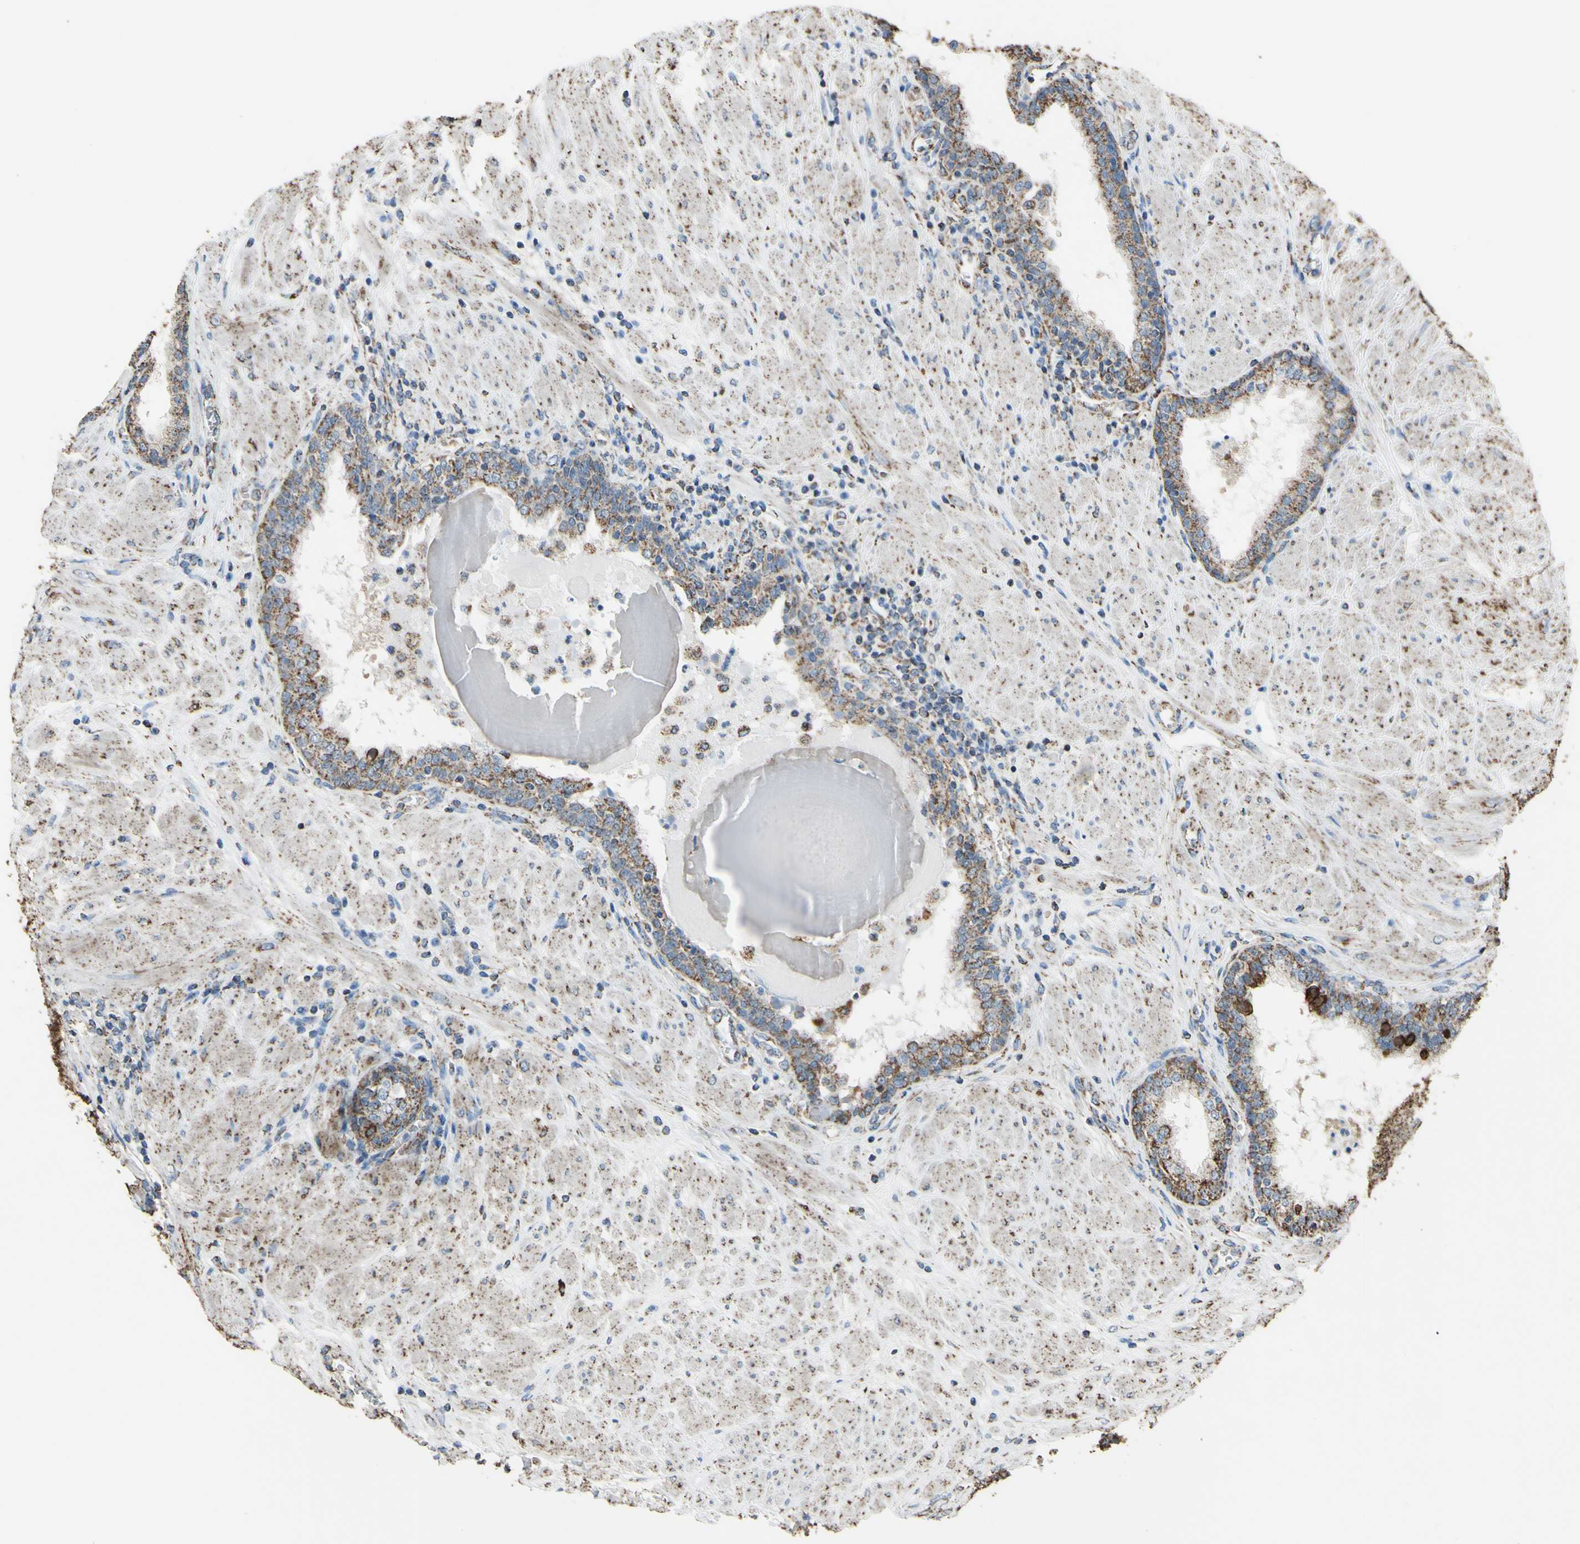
{"staining": {"intensity": "moderate", "quantity": ">75%", "location": "cytoplasmic/membranous"}, "tissue": "prostate", "cell_type": "Glandular cells", "image_type": "normal", "snomed": [{"axis": "morphology", "description": "Normal tissue, NOS"}, {"axis": "topography", "description": "Prostate"}], "caption": "A micrograph of human prostate stained for a protein exhibits moderate cytoplasmic/membranous brown staining in glandular cells.", "gene": "CMKLR2", "patient": {"sex": "male", "age": 51}}